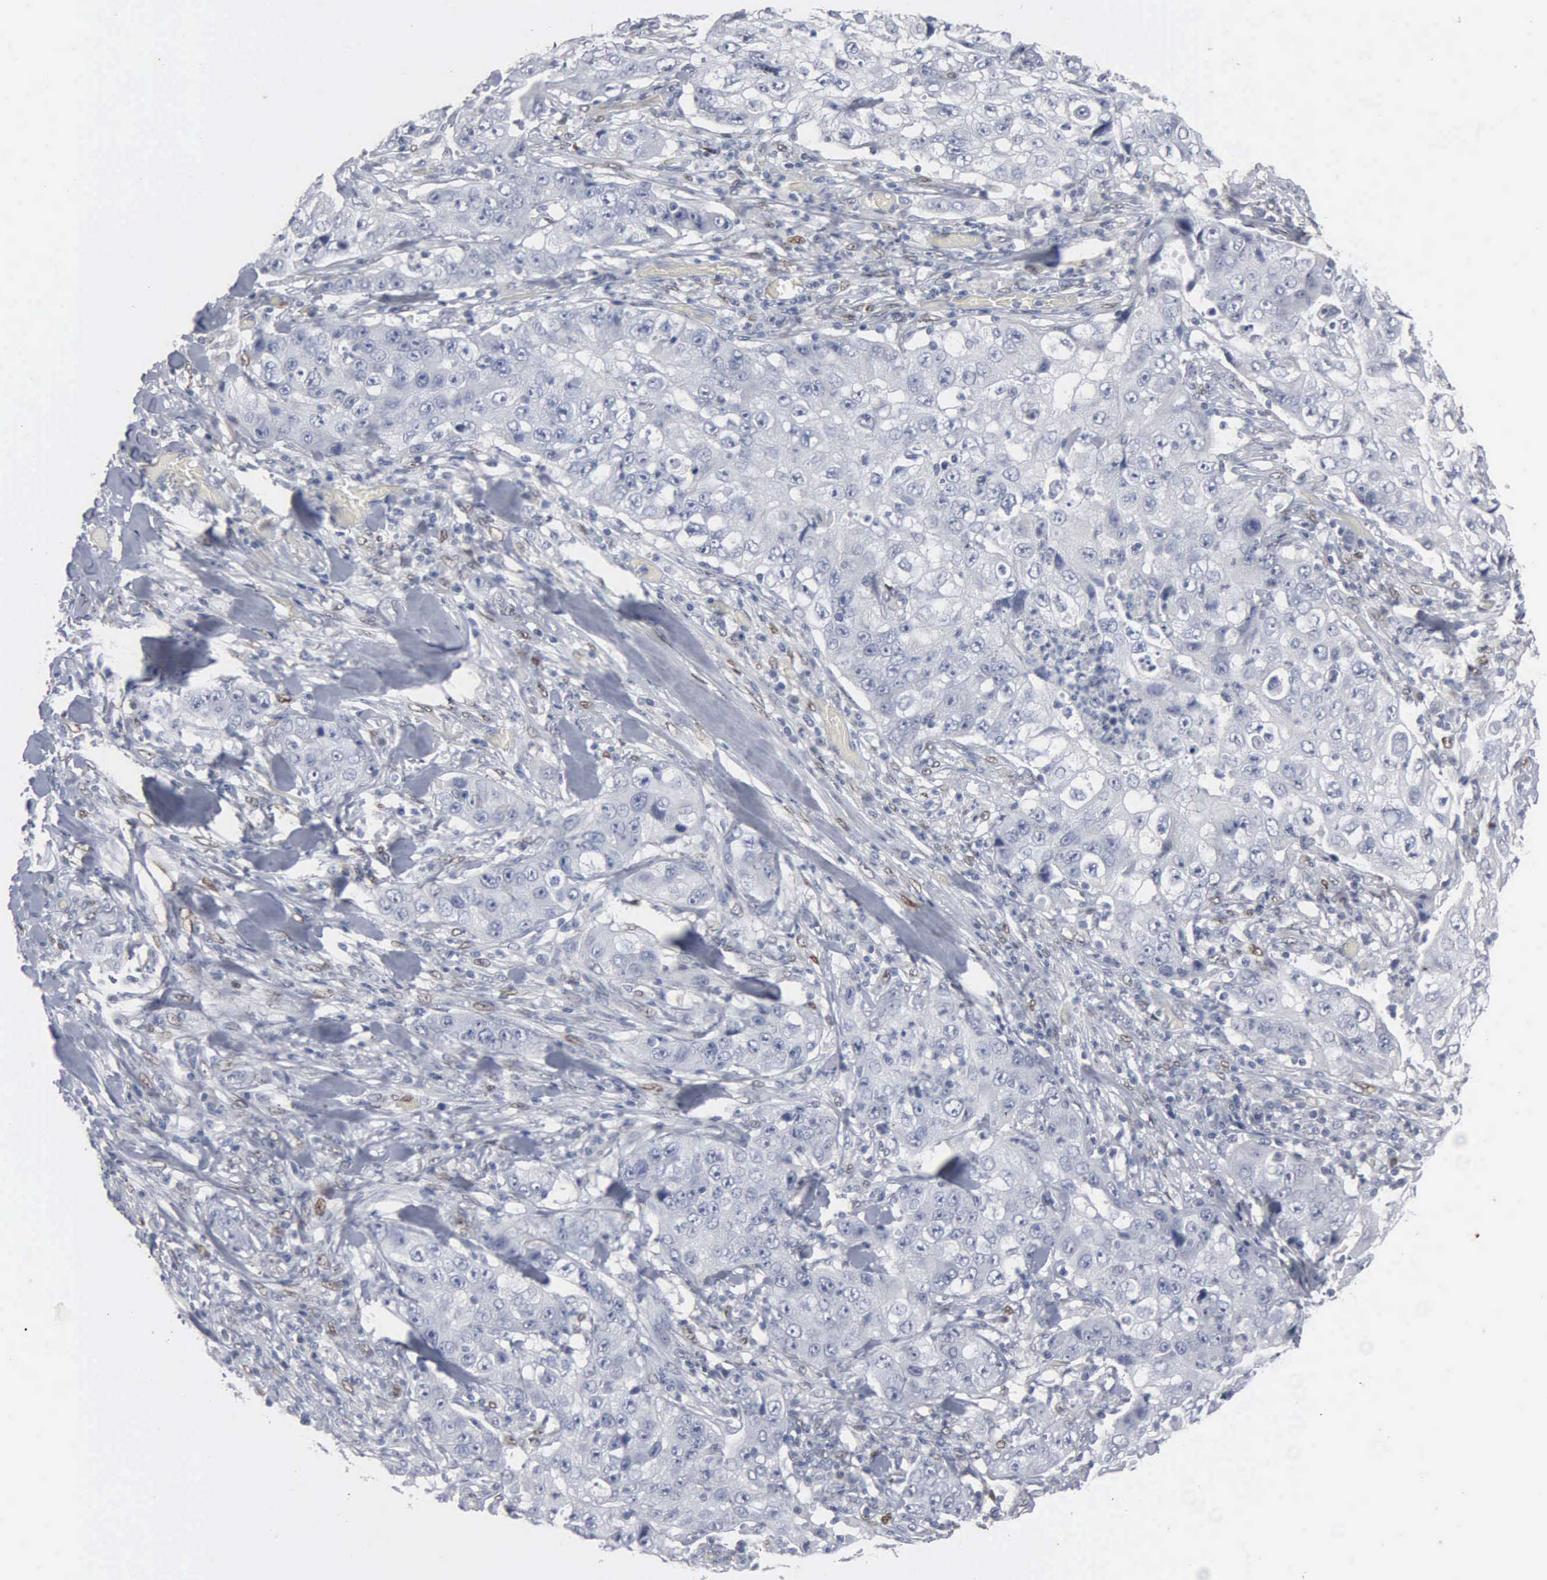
{"staining": {"intensity": "negative", "quantity": "none", "location": "none"}, "tissue": "lung cancer", "cell_type": "Tumor cells", "image_type": "cancer", "snomed": [{"axis": "morphology", "description": "Squamous cell carcinoma, NOS"}, {"axis": "topography", "description": "Lung"}], "caption": "There is no significant positivity in tumor cells of lung cancer.", "gene": "FGF2", "patient": {"sex": "male", "age": 64}}